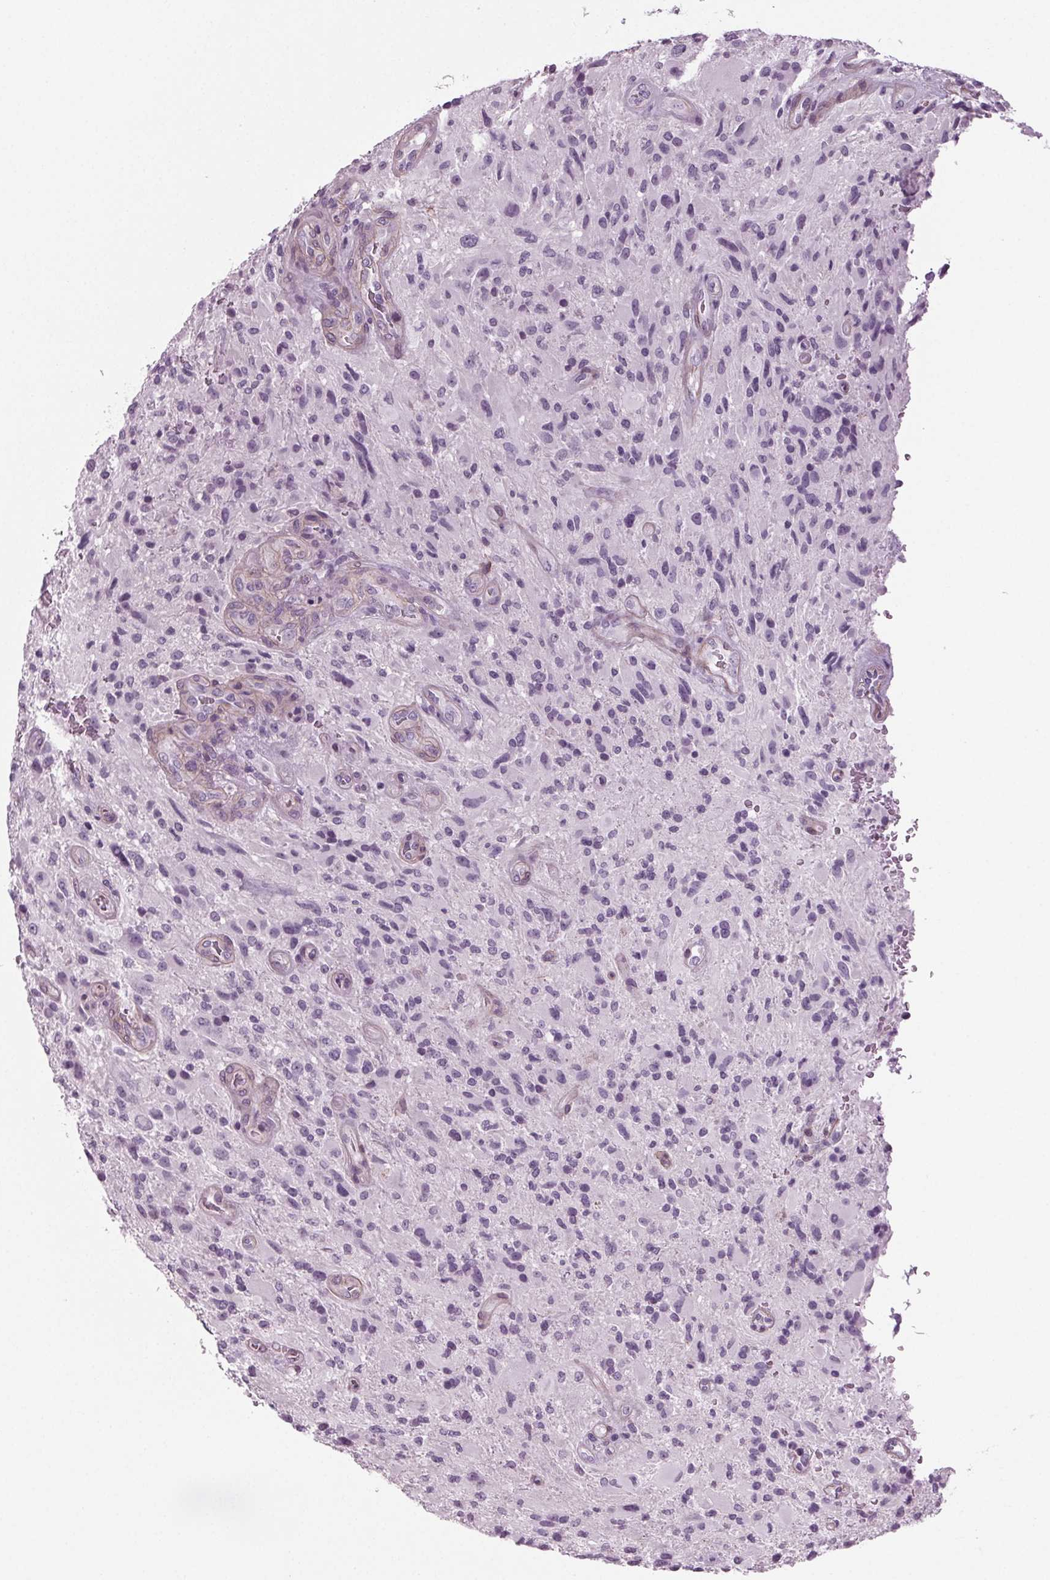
{"staining": {"intensity": "negative", "quantity": "none", "location": "none"}, "tissue": "glioma", "cell_type": "Tumor cells", "image_type": "cancer", "snomed": [{"axis": "morphology", "description": "Glioma, malignant, High grade"}, {"axis": "topography", "description": "Brain"}], "caption": "Tumor cells show no significant protein expression in malignant high-grade glioma.", "gene": "BHLHE22", "patient": {"sex": "male", "age": 53}}